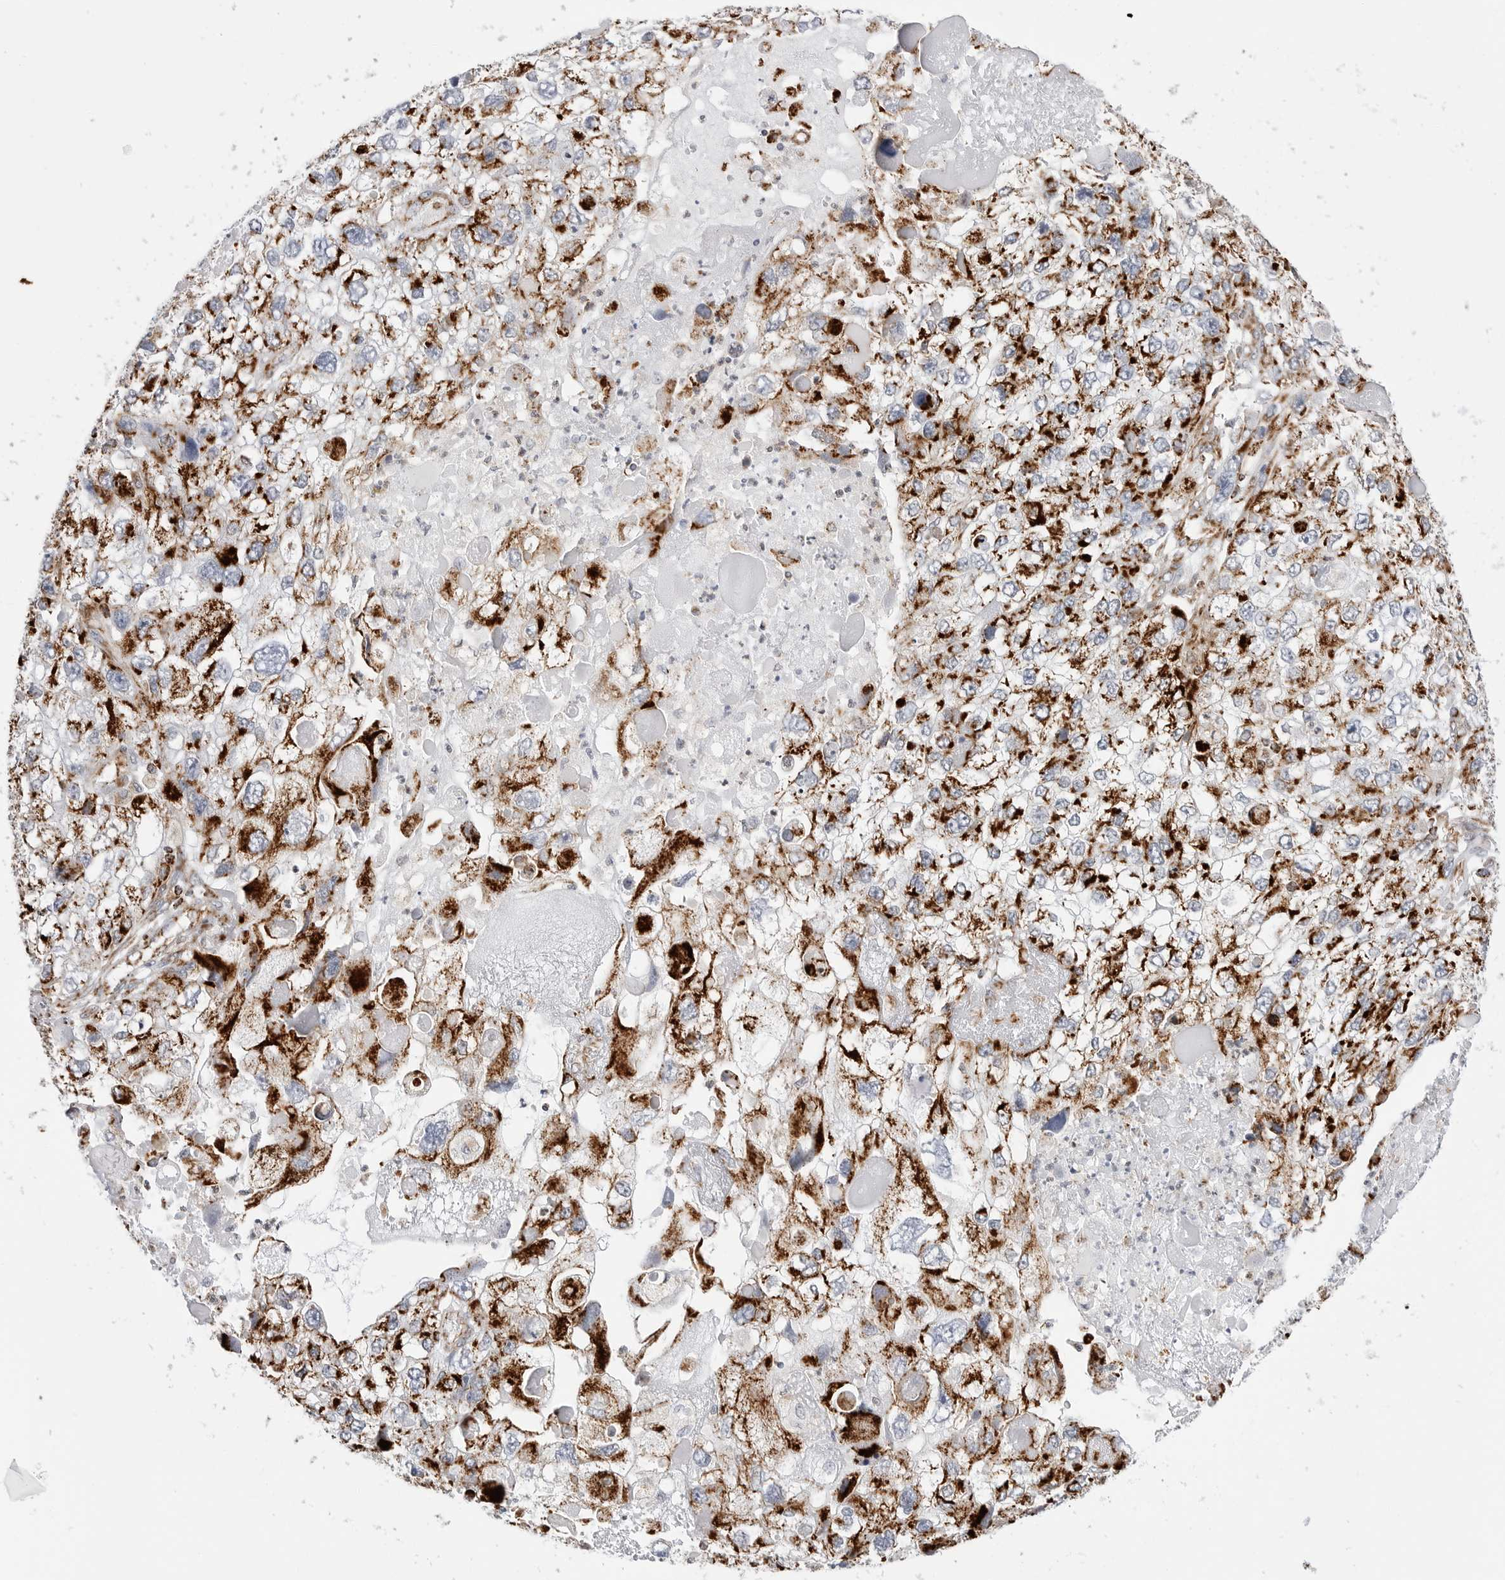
{"staining": {"intensity": "strong", "quantity": "25%-75%", "location": "cytoplasmic/membranous"}, "tissue": "endometrial cancer", "cell_type": "Tumor cells", "image_type": "cancer", "snomed": [{"axis": "morphology", "description": "Adenocarcinoma, NOS"}, {"axis": "topography", "description": "Endometrium"}], "caption": "Brown immunohistochemical staining in endometrial cancer exhibits strong cytoplasmic/membranous staining in about 25%-75% of tumor cells.", "gene": "ATP5IF1", "patient": {"sex": "female", "age": 49}}